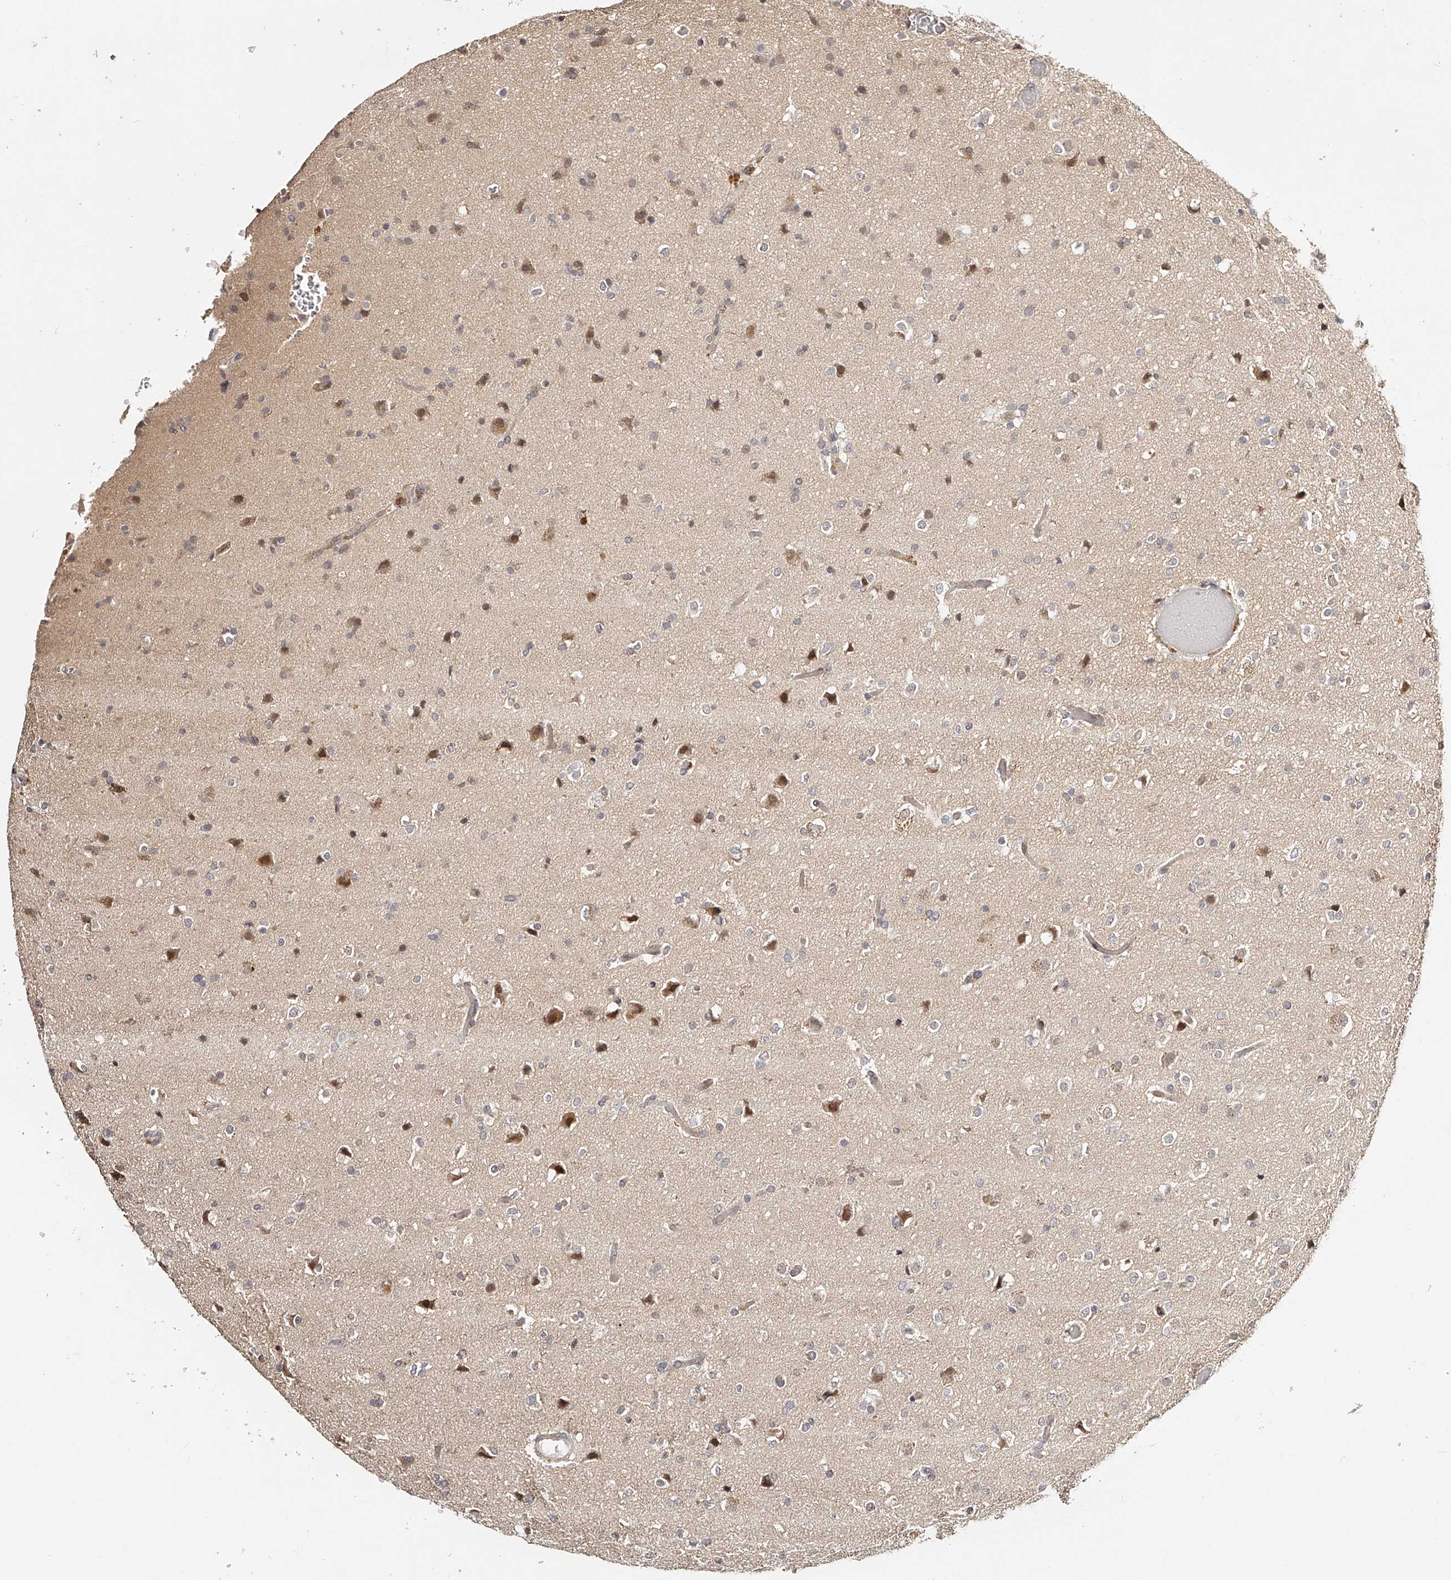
{"staining": {"intensity": "negative", "quantity": "none", "location": "none"}, "tissue": "glioma", "cell_type": "Tumor cells", "image_type": "cancer", "snomed": [{"axis": "morphology", "description": "Glioma, malignant, Low grade"}, {"axis": "topography", "description": "Brain"}], "caption": "Immunohistochemical staining of low-grade glioma (malignant) demonstrates no significant expression in tumor cells.", "gene": "ZNF789", "patient": {"sex": "male", "age": 65}}